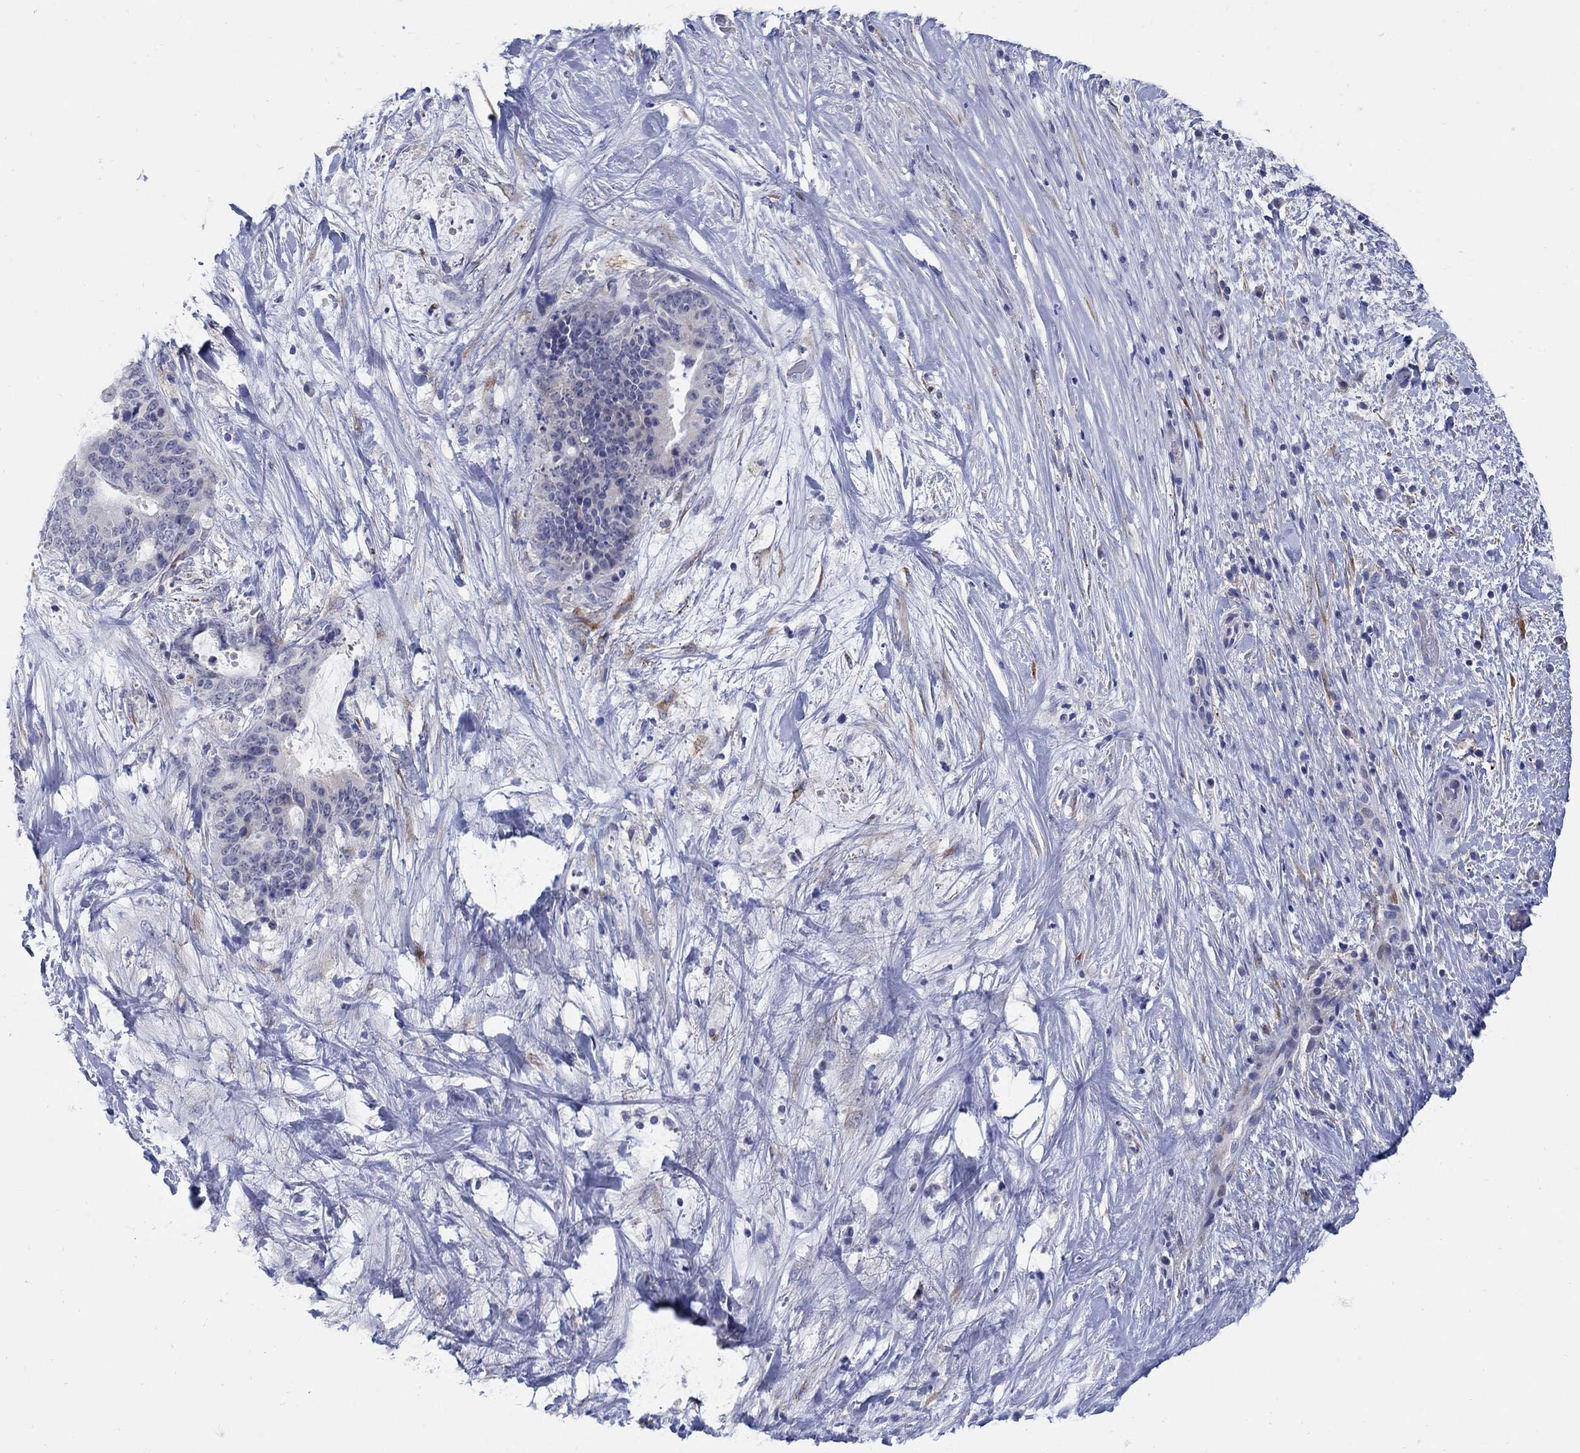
{"staining": {"intensity": "negative", "quantity": "none", "location": "none"}, "tissue": "liver cancer", "cell_type": "Tumor cells", "image_type": "cancer", "snomed": [{"axis": "morphology", "description": "Cholangiocarcinoma"}, {"axis": "topography", "description": "Liver"}], "caption": "This is an immunohistochemistry (IHC) micrograph of liver cholangiocarcinoma. There is no expression in tumor cells.", "gene": "REEP2", "patient": {"sex": "female", "age": 73}}